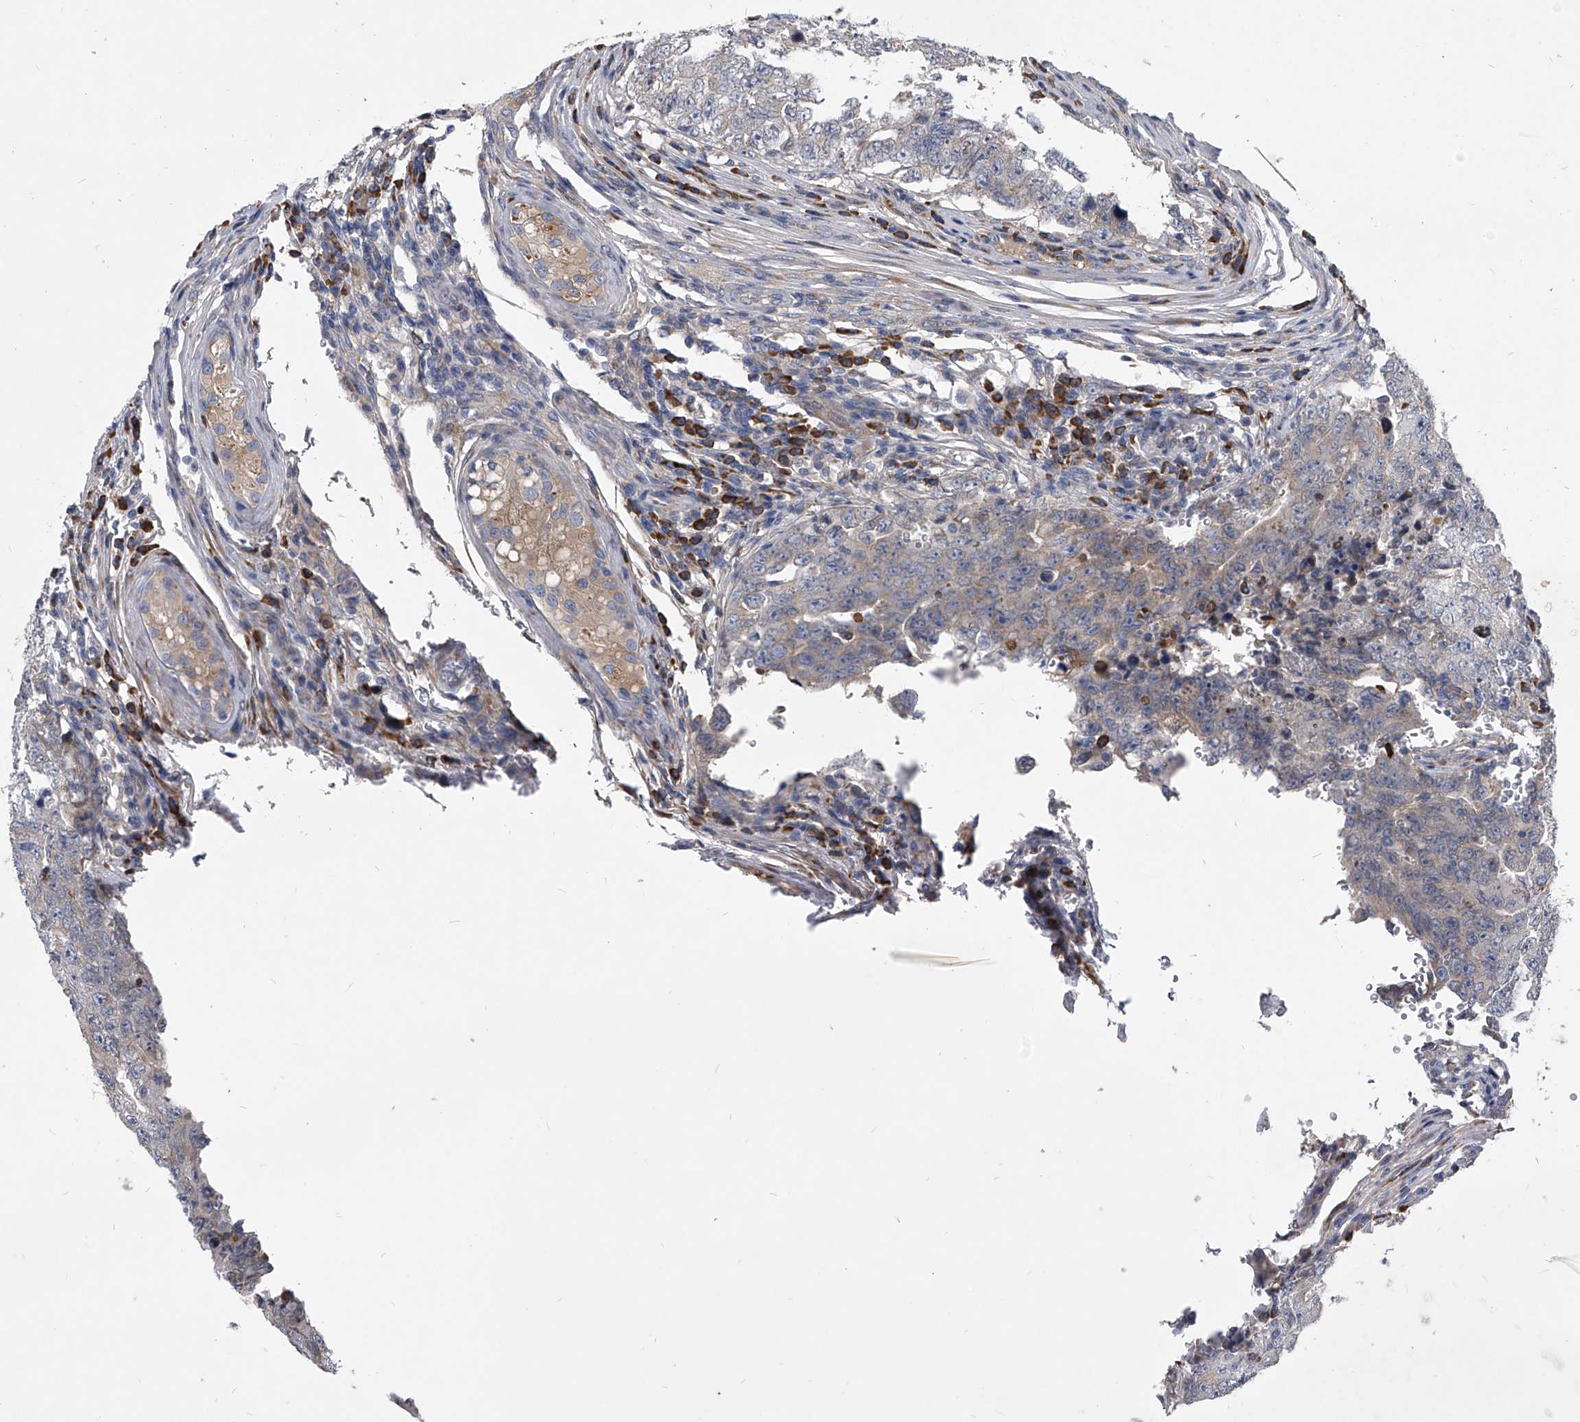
{"staining": {"intensity": "negative", "quantity": "none", "location": "none"}, "tissue": "testis cancer", "cell_type": "Tumor cells", "image_type": "cancer", "snomed": [{"axis": "morphology", "description": "Carcinoma, Embryonal, NOS"}, {"axis": "topography", "description": "Testis"}], "caption": "The micrograph demonstrates no significant positivity in tumor cells of embryonal carcinoma (testis).", "gene": "CCR4", "patient": {"sex": "male", "age": 26}}